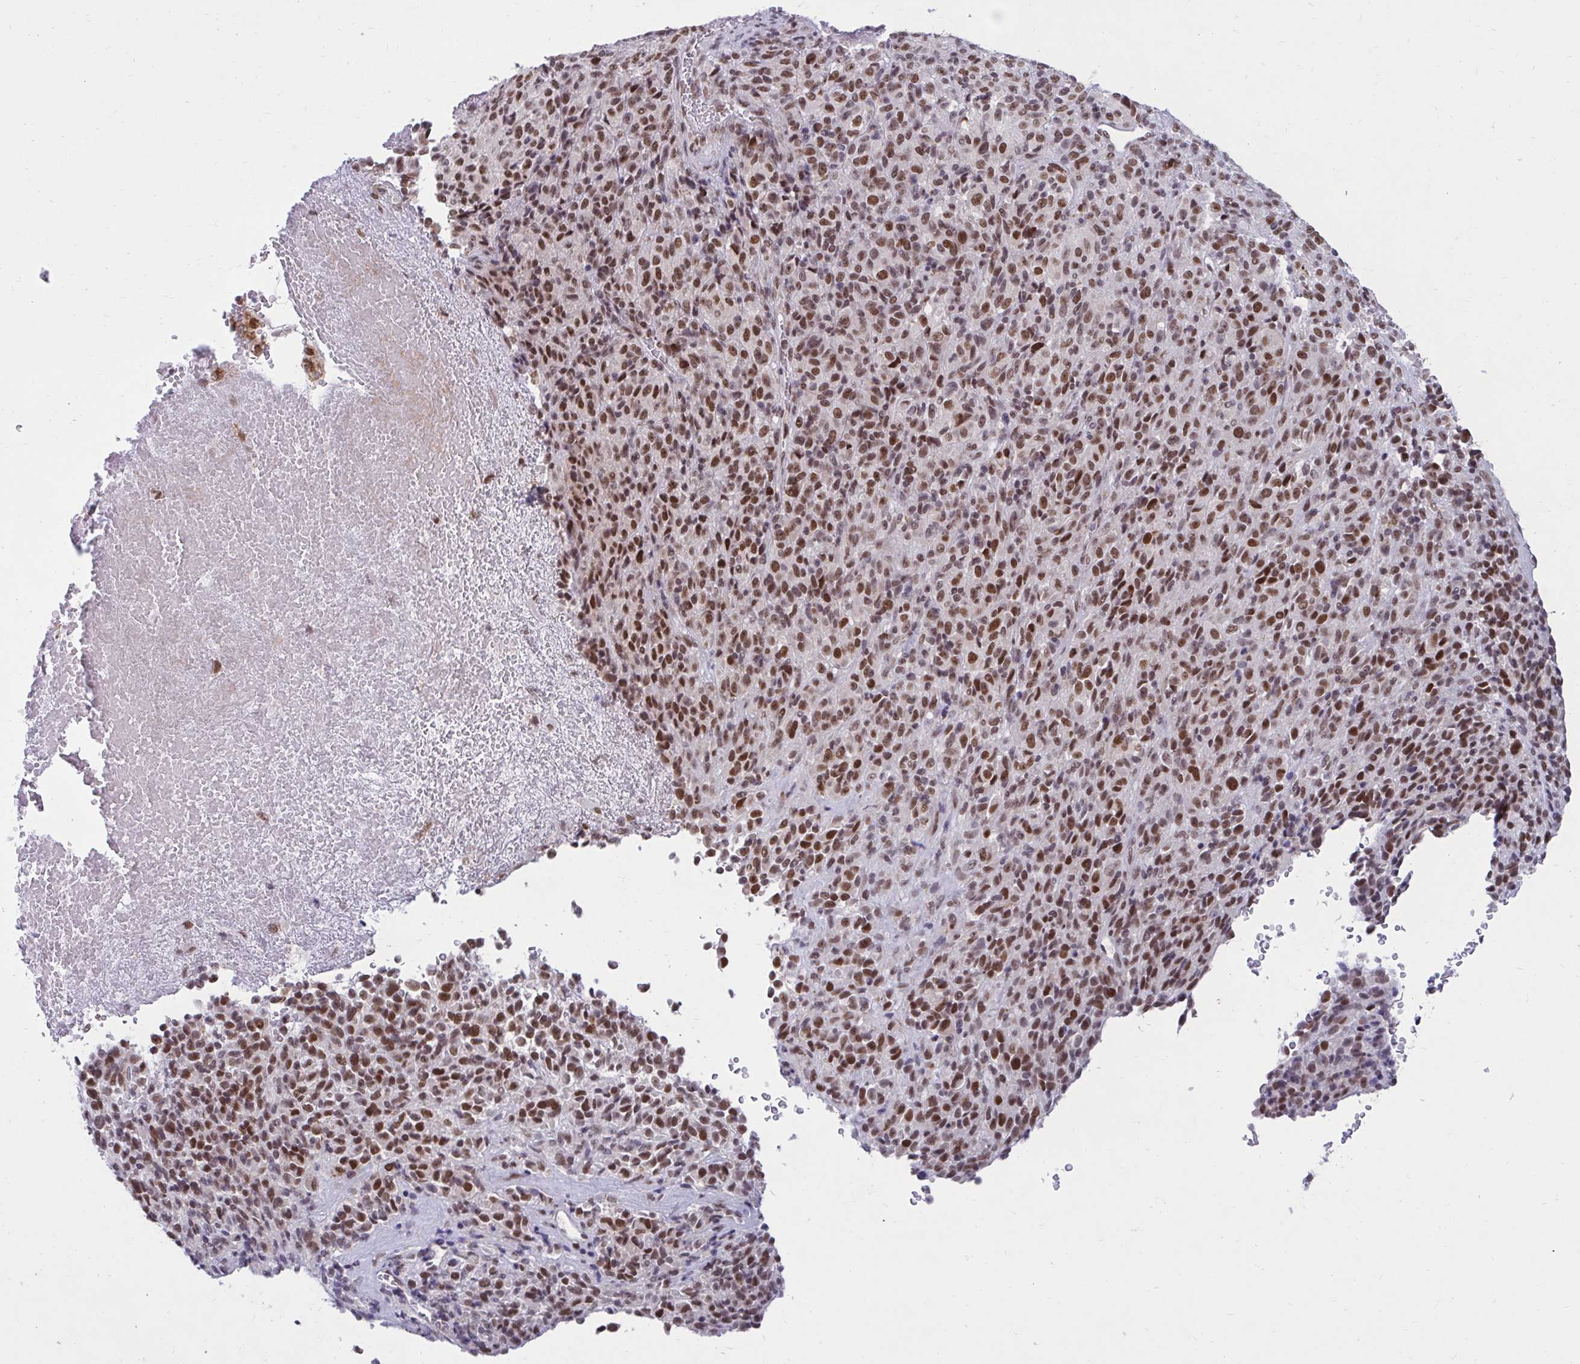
{"staining": {"intensity": "moderate", "quantity": ">75%", "location": "nuclear"}, "tissue": "melanoma", "cell_type": "Tumor cells", "image_type": "cancer", "snomed": [{"axis": "morphology", "description": "Malignant melanoma, Metastatic site"}, {"axis": "topography", "description": "Brain"}], "caption": "About >75% of tumor cells in human malignant melanoma (metastatic site) reveal moderate nuclear protein positivity as visualized by brown immunohistochemical staining.", "gene": "PHF10", "patient": {"sex": "female", "age": 56}}